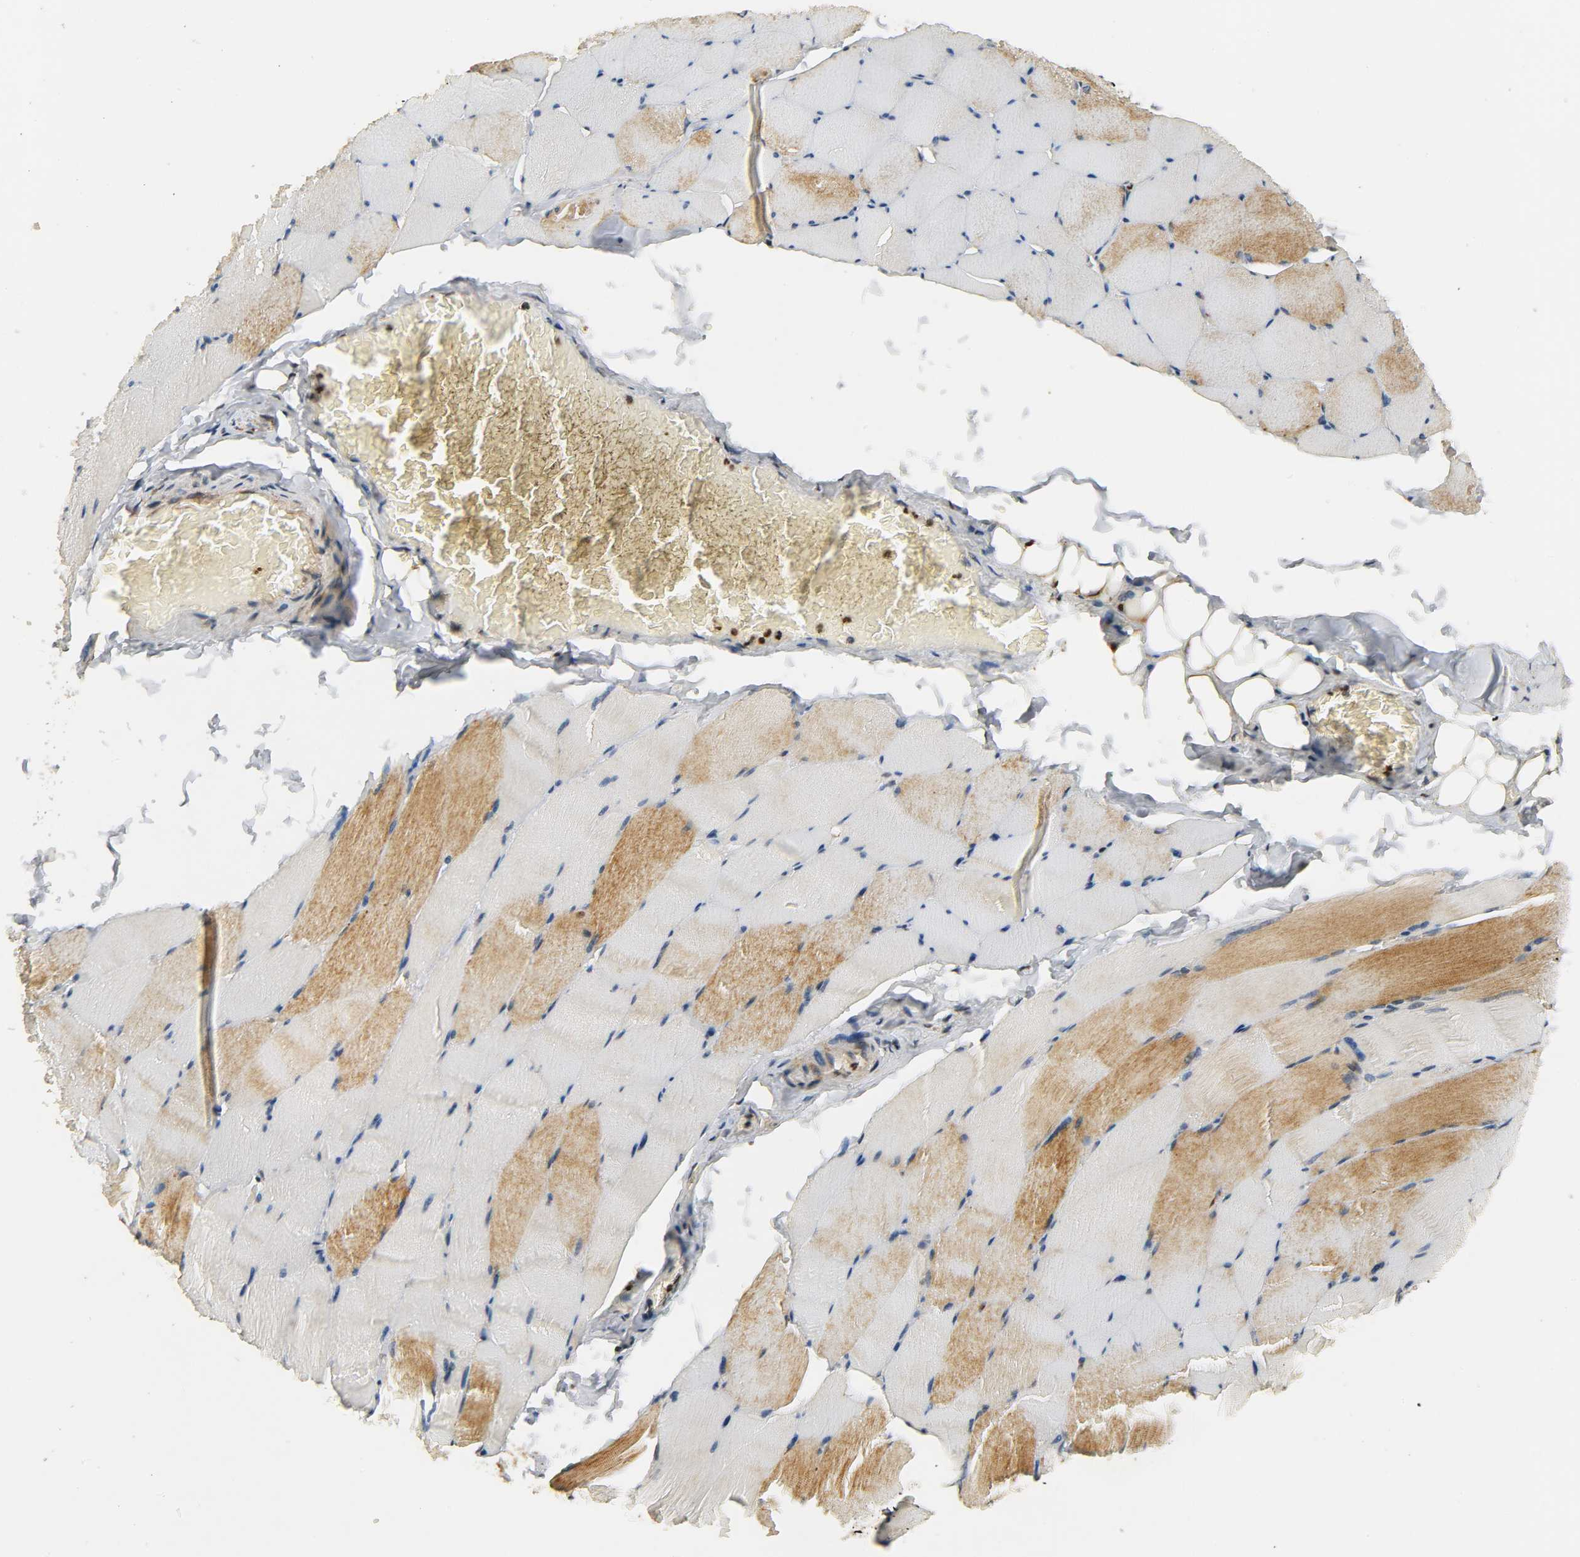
{"staining": {"intensity": "strong", "quantity": "<25%", "location": "cytoplasmic/membranous"}, "tissue": "skeletal muscle", "cell_type": "Myocytes", "image_type": "normal", "snomed": [{"axis": "morphology", "description": "Normal tissue, NOS"}, {"axis": "topography", "description": "Skeletal muscle"}], "caption": "An immunohistochemistry micrograph of unremarkable tissue is shown. Protein staining in brown shows strong cytoplasmic/membranous positivity in skeletal muscle within myocytes.", "gene": "ZFPM2", "patient": {"sex": "male", "age": 62}}